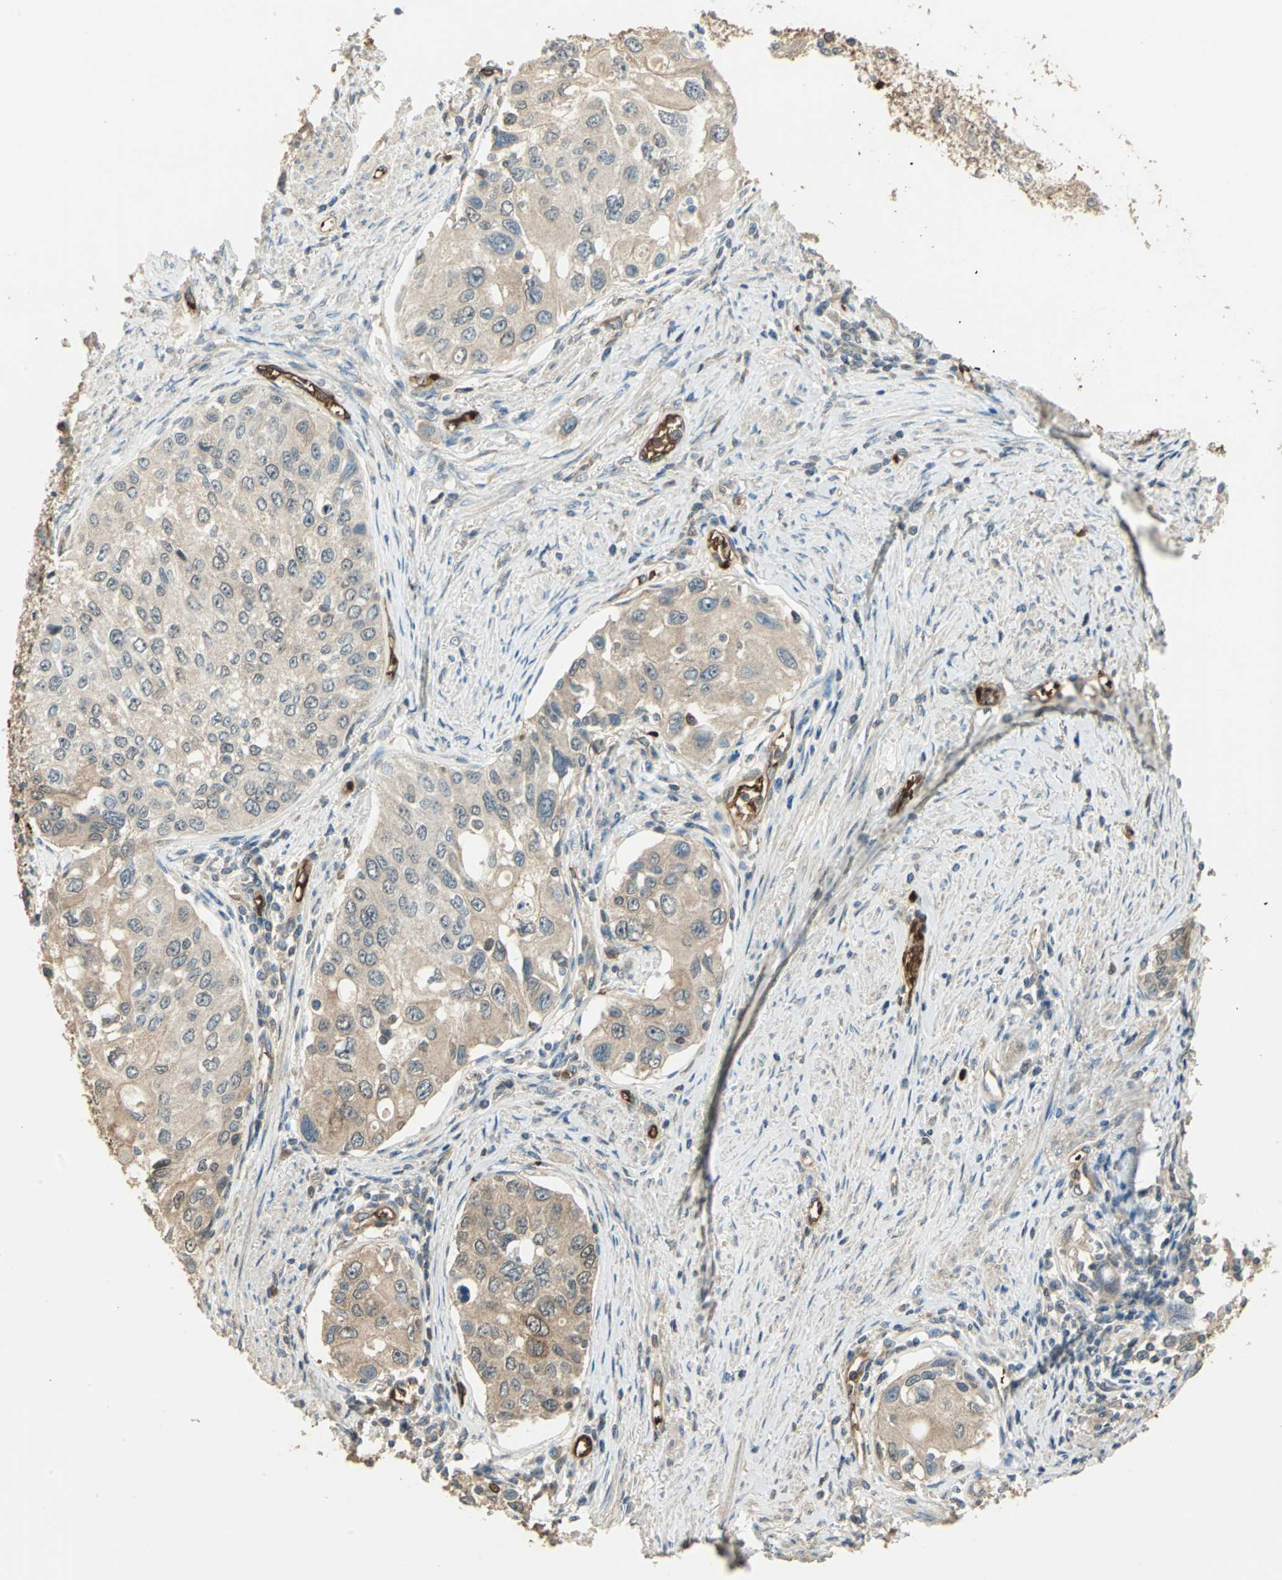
{"staining": {"intensity": "weak", "quantity": ">75%", "location": "cytoplasmic/membranous"}, "tissue": "urothelial cancer", "cell_type": "Tumor cells", "image_type": "cancer", "snomed": [{"axis": "morphology", "description": "Urothelial carcinoma, High grade"}, {"axis": "topography", "description": "Urinary bladder"}], "caption": "High-grade urothelial carcinoma was stained to show a protein in brown. There is low levels of weak cytoplasmic/membranous staining in about >75% of tumor cells.", "gene": "DDAH1", "patient": {"sex": "female", "age": 56}}